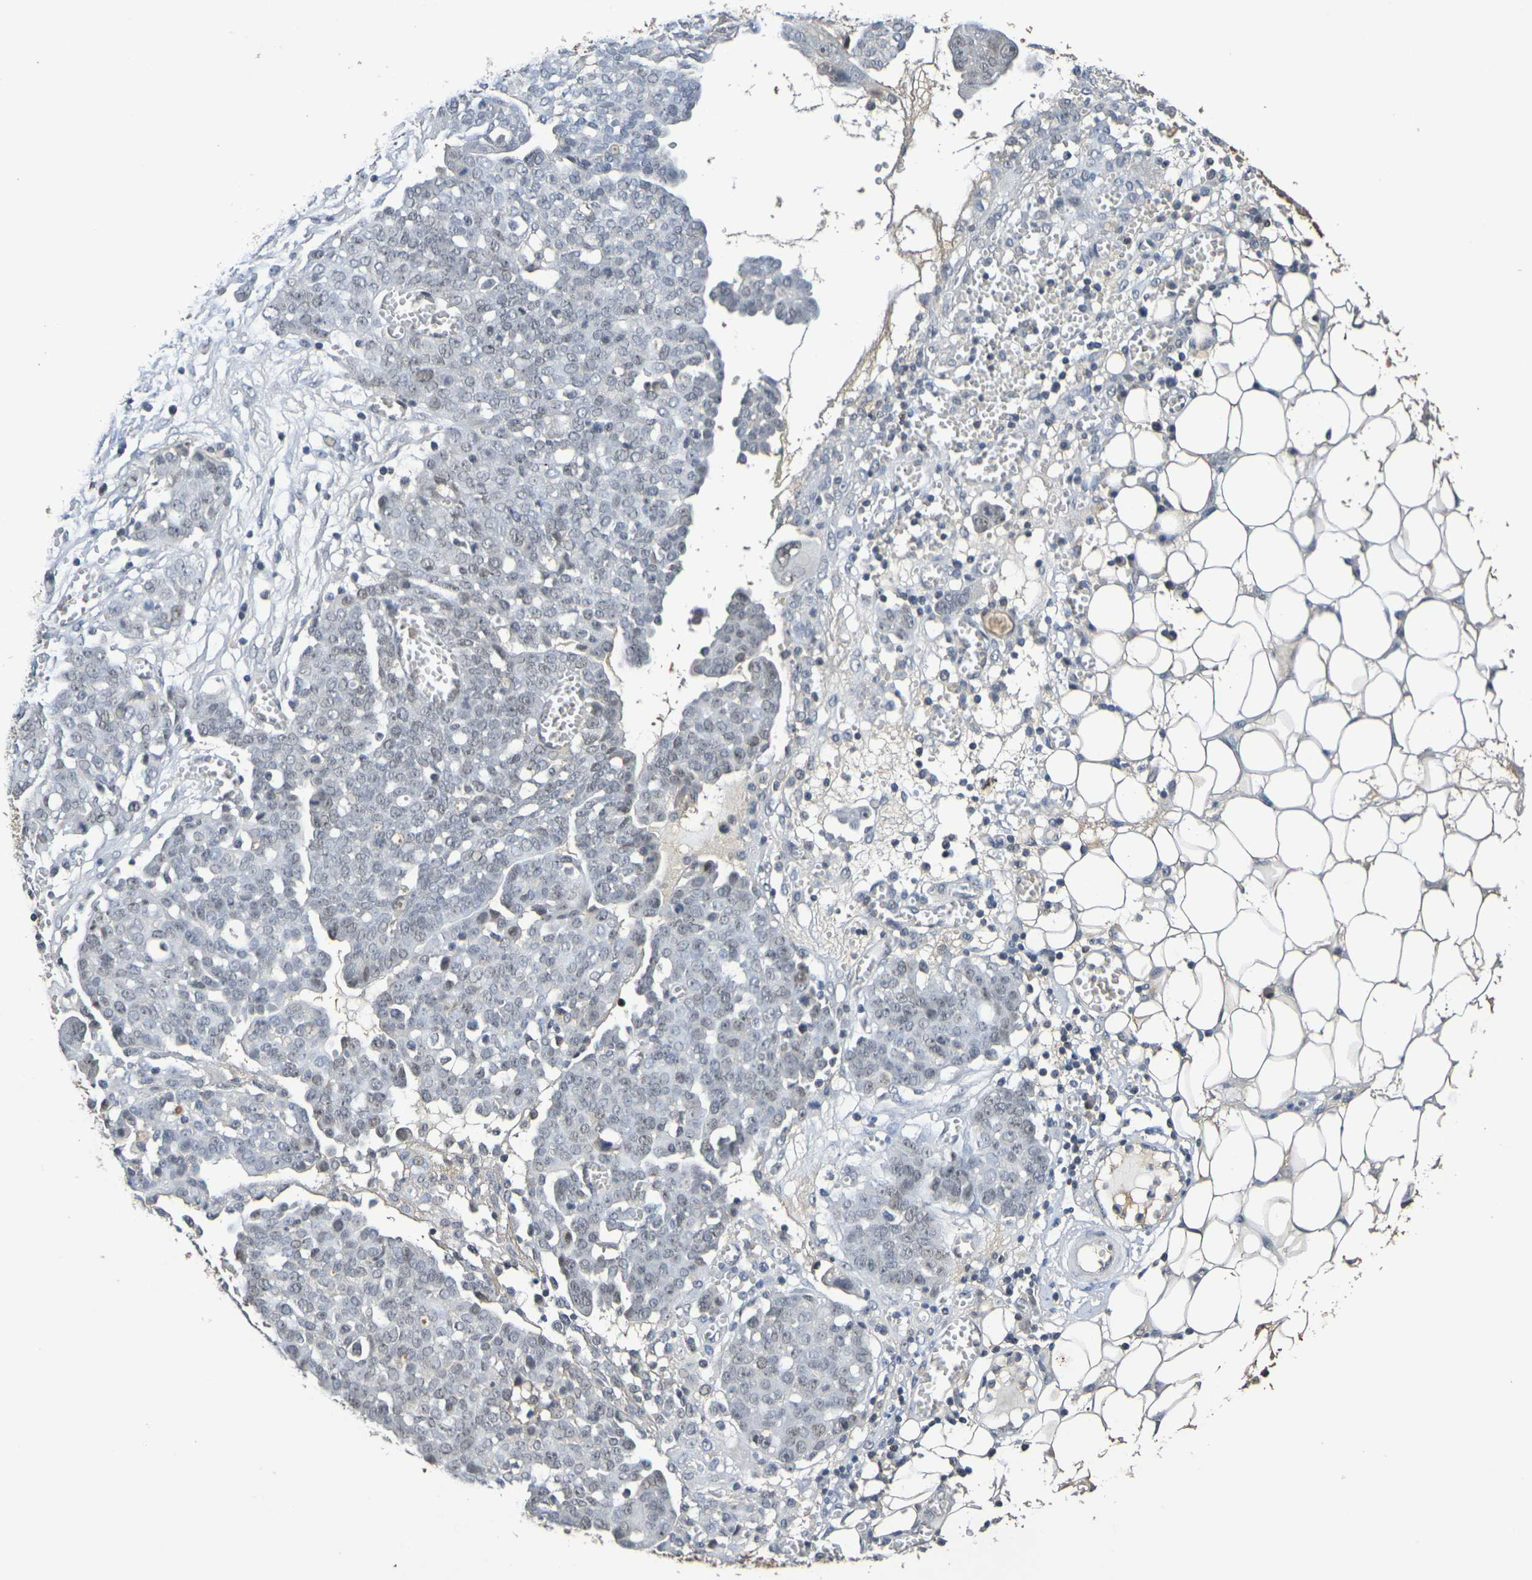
{"staining": {"intensity": "negative", "quantity": "none", "location": "none"}, "tissue": "ovarian cancer", "cell_type": "Tumor cells", "image_type": "cancer", "snomed": [{"axis": "morphology", "description": "Cystadenocarcinoma, serous, NOS"}, {"axis": "topography", "description": "Soft tissue"}, {"axis": "topography", "description": "Ovary"}], "caption": "Photomicrograph shows no significant protein staining in tumor cells of ovarian cancer (serous cystadenocarcinoma).", "gene": "TERF2", "patient": {"sex": "female", "age": 57}}